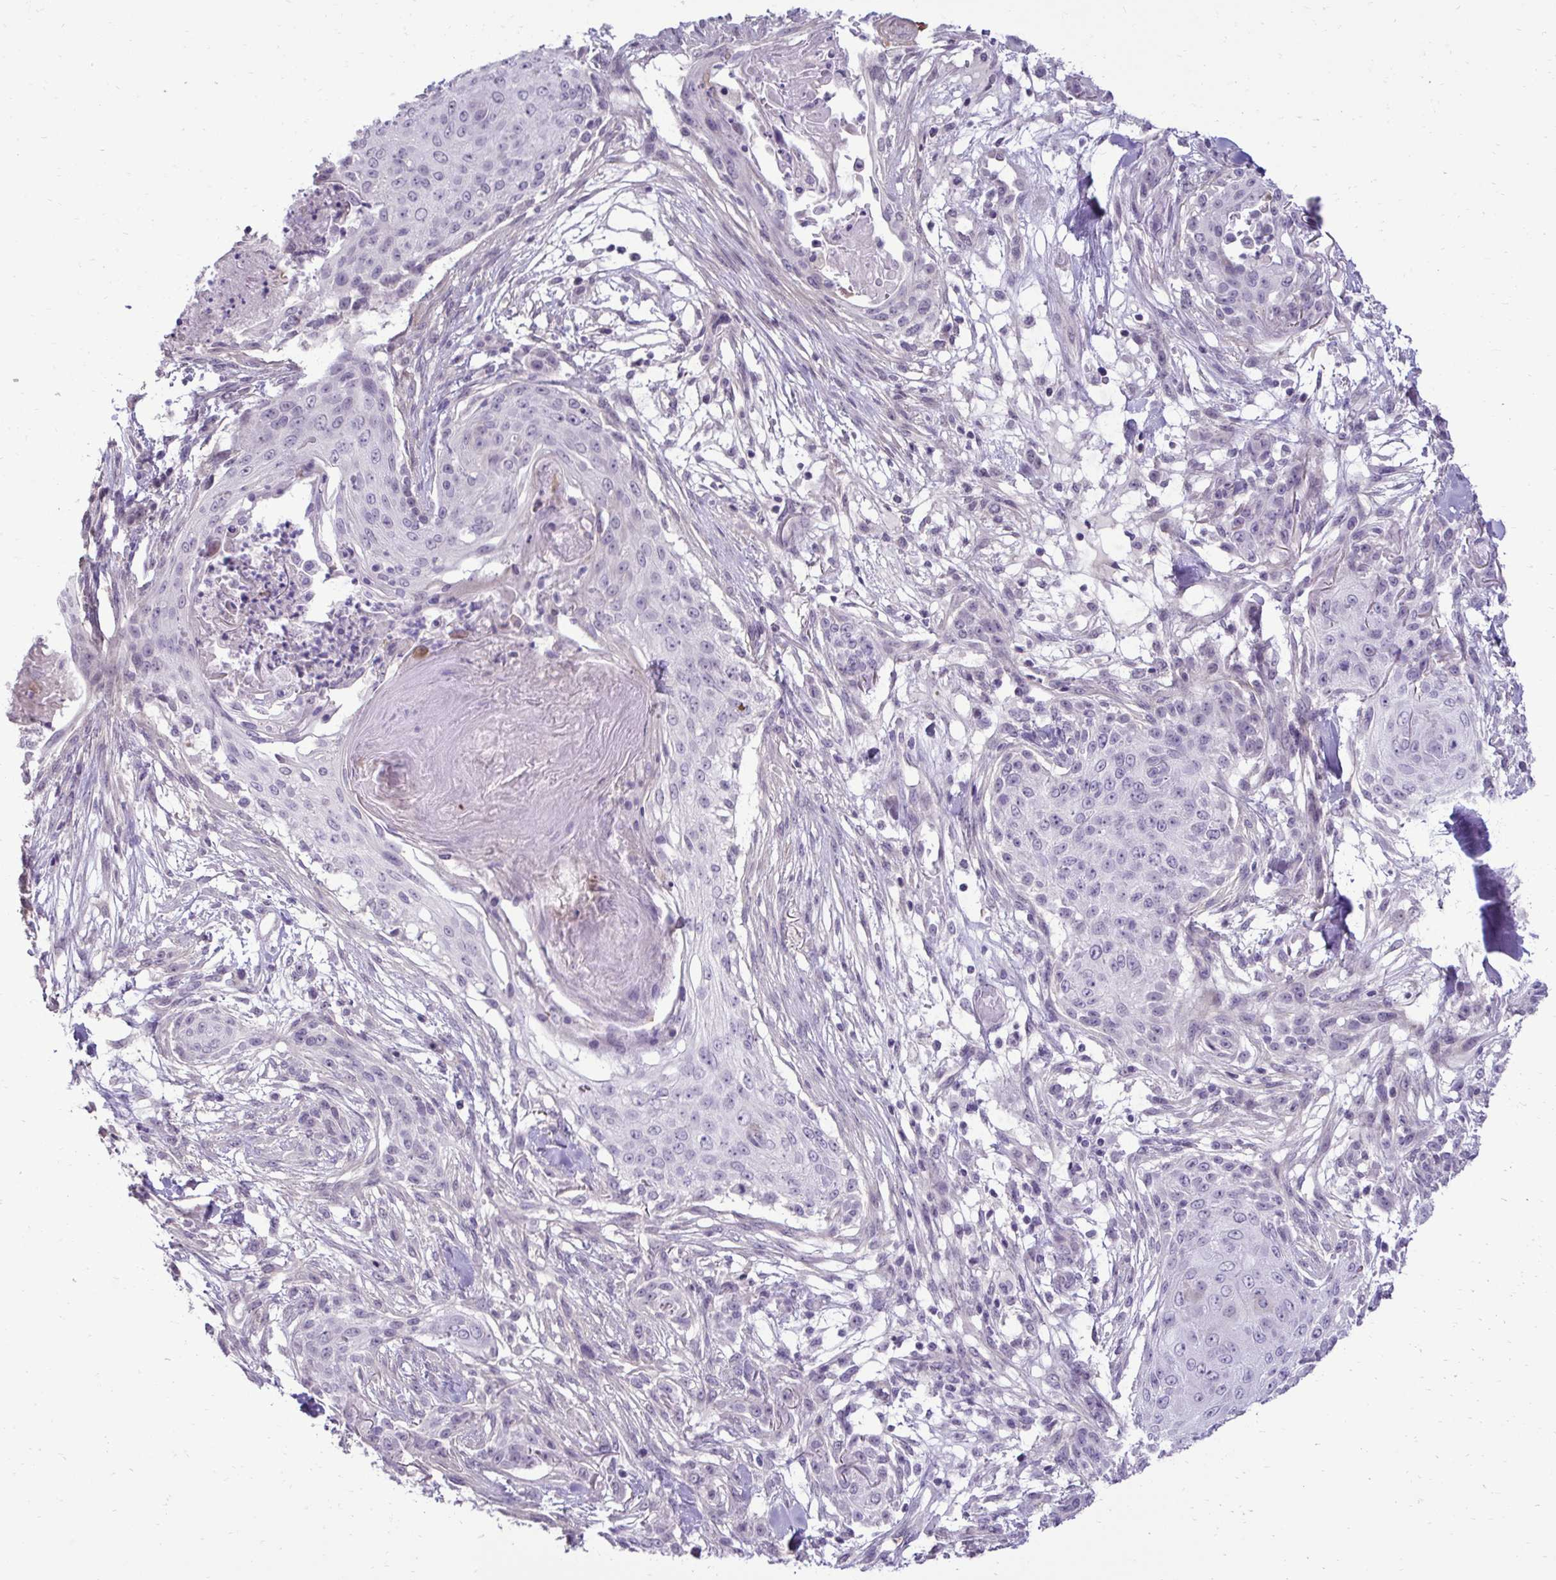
{"staining": {"intensity": "negative", "quantity": "none", "location": "none"}, "tissue": "skin cancer", "cell_type": "Tumor cells", "image_type": "cancer", "snomed": [{"axis": "morphology", "description": "Squamous cell carcinoma, NOS"}, {"axis": "topography", "description": "Skin"}], "caption": "Protein analysis of skin cancer exhibits no significant expression in tumor cells. (DAB immunohistochemistry (IHC), high magnification).", "gene": "SLC30A3", "patient": {"sex": "female", "age": 59}}